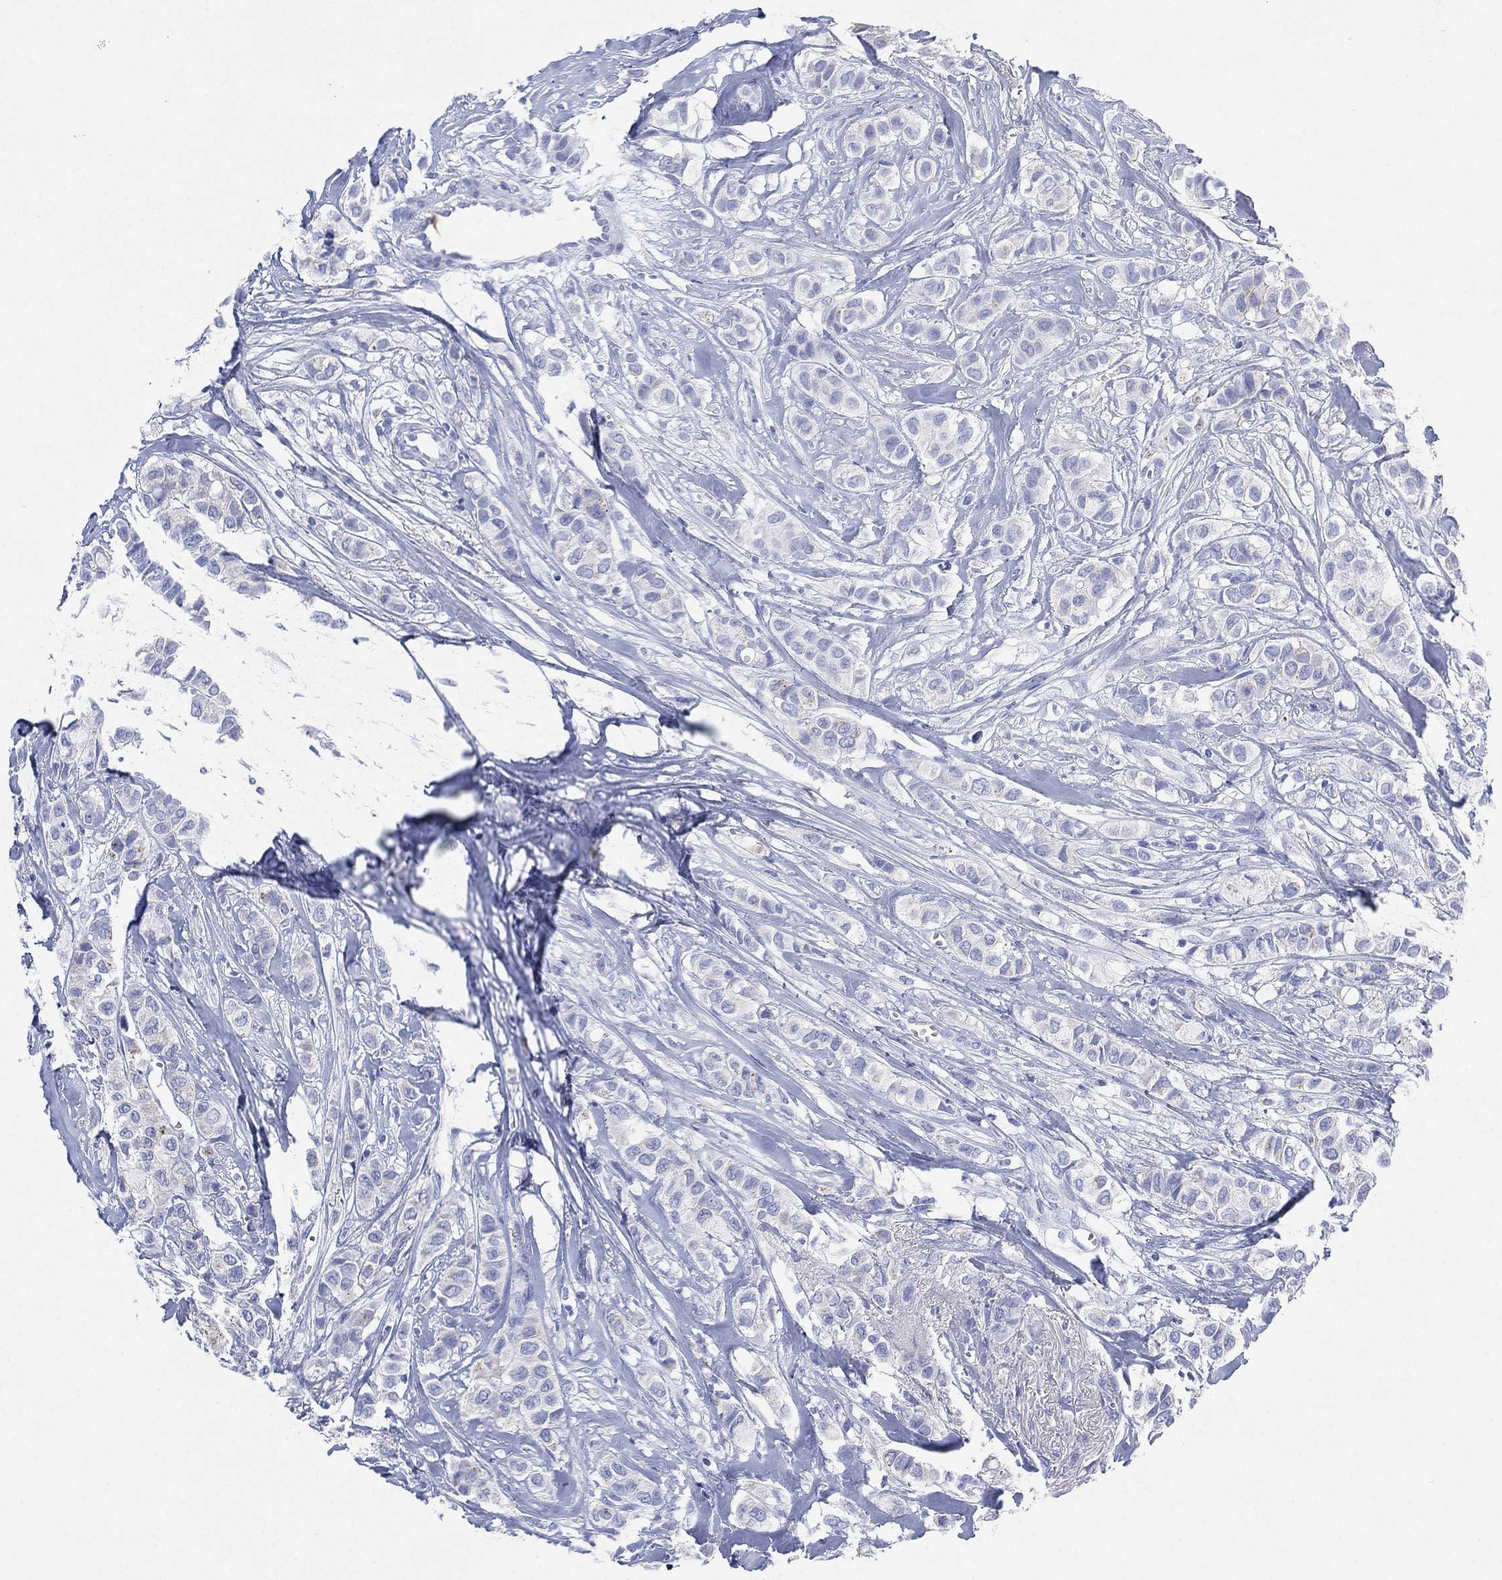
{"staining": {"intensity": "negative", "quantity": "none", "location": "none"}, "tissue": "breast cancer", "cell_type": "Tumor cells", "image_type": "cancer", "snomed": [{"axis": "morphology", "description": "Duct carcinoma"}, {"axis": "topography", "description": "Breast"}], "caption": "Immunohistochemistry (IHC) histopathology image of neoplastic tissue: human intraductal carcinoma (breast) stained with DAB (3,3'-diaminobenzidine) reveals no significant protein positivity in tumor cells.", "gene": "SLC9C2", "patient": {"sex": "female", "age": 85}}